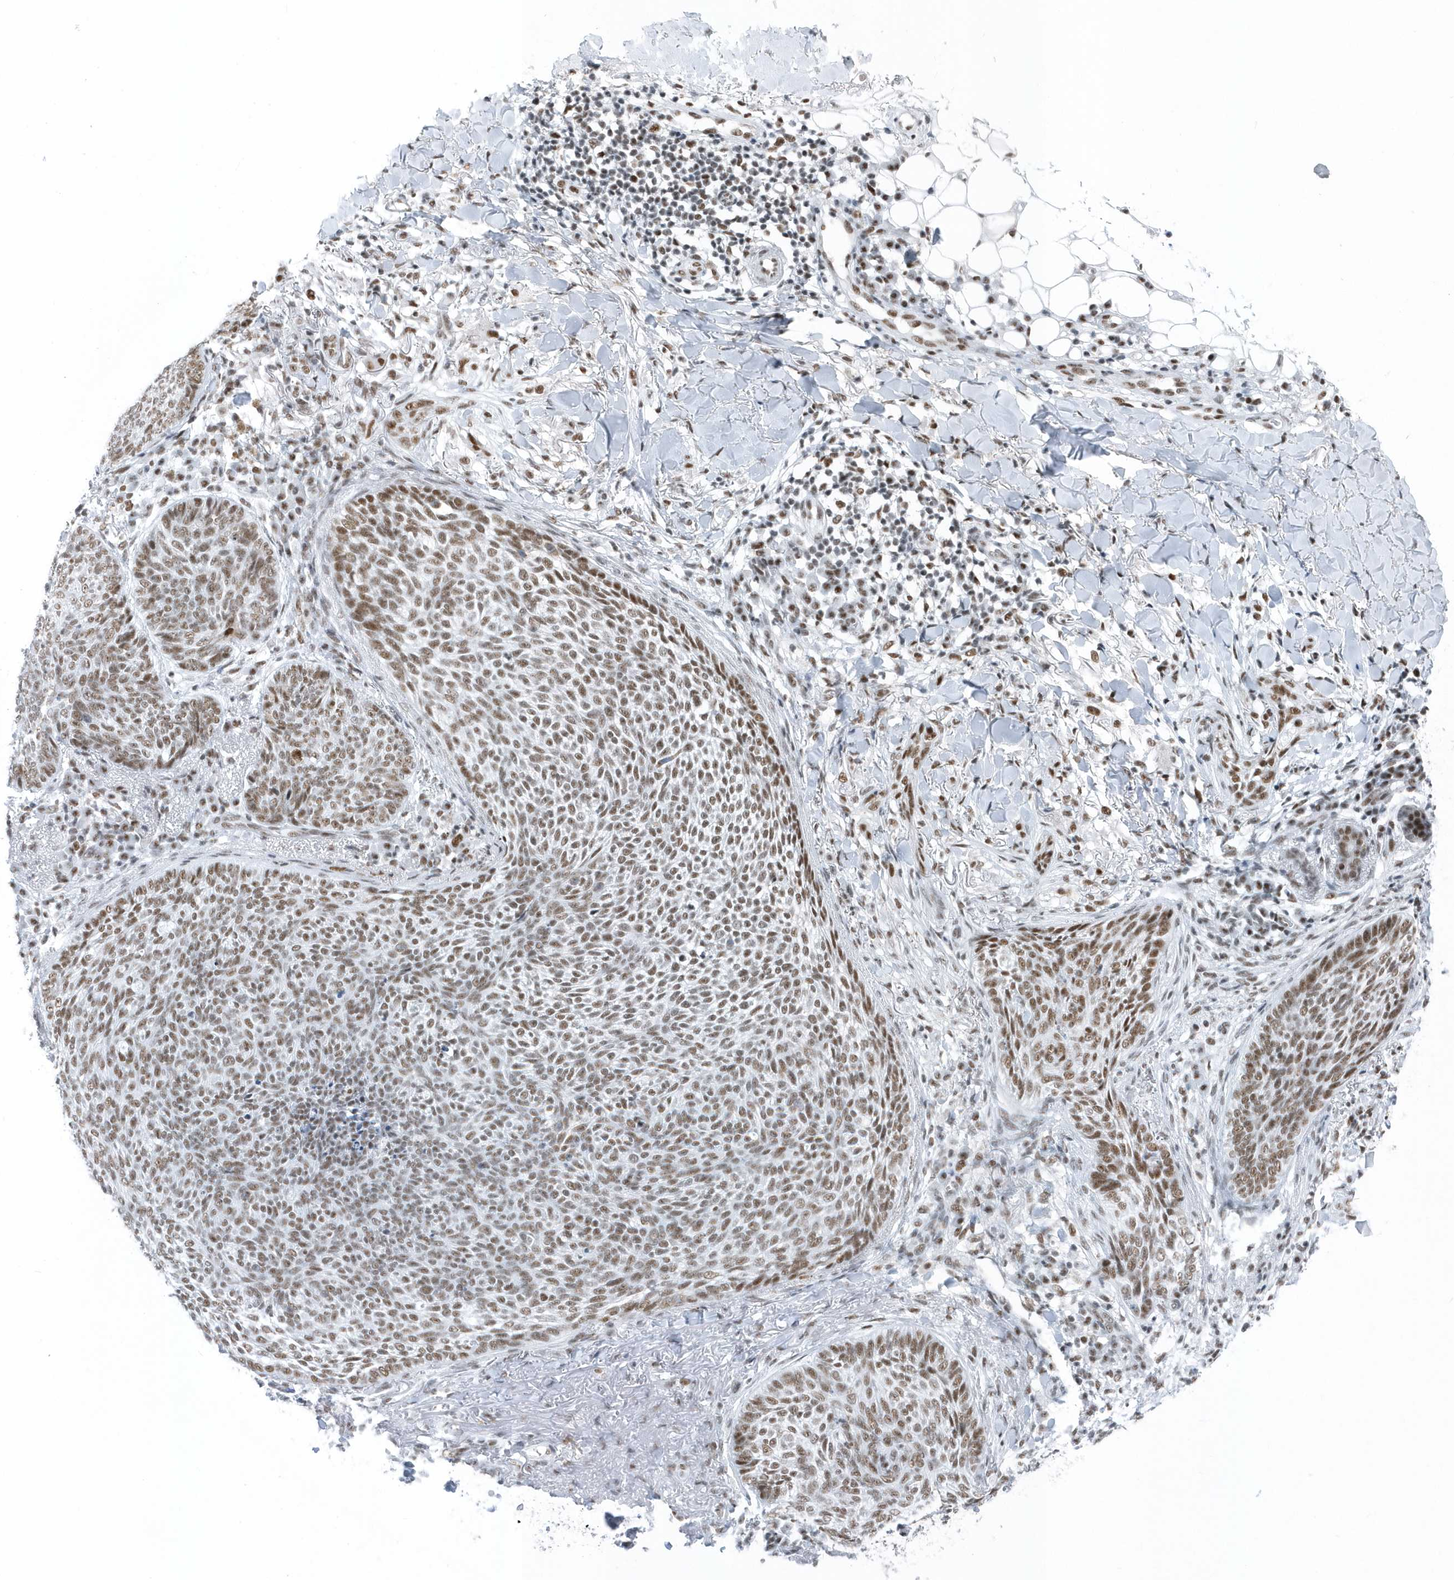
{"staining": {"intensity": "moderate", "quantity": ">75%", "location": "nuclear"}, "tissue": "skin cancer", "cell_type": "Tumor cells", "image_type": "cancer", "snomed": [{"axis": "morphology", "description": "Basal cell carcinoma"}, {"axis": "topography", "description": "Skin"}], "caption": "Approximately >75% of tumor cells in skin basal cell carcinoma demonstrate moderate nuclear protein staining as visualized by brown immunohistochemical staining.", "gene": "FIP1L1", "patient": {"sex": "male", "age": 85}}